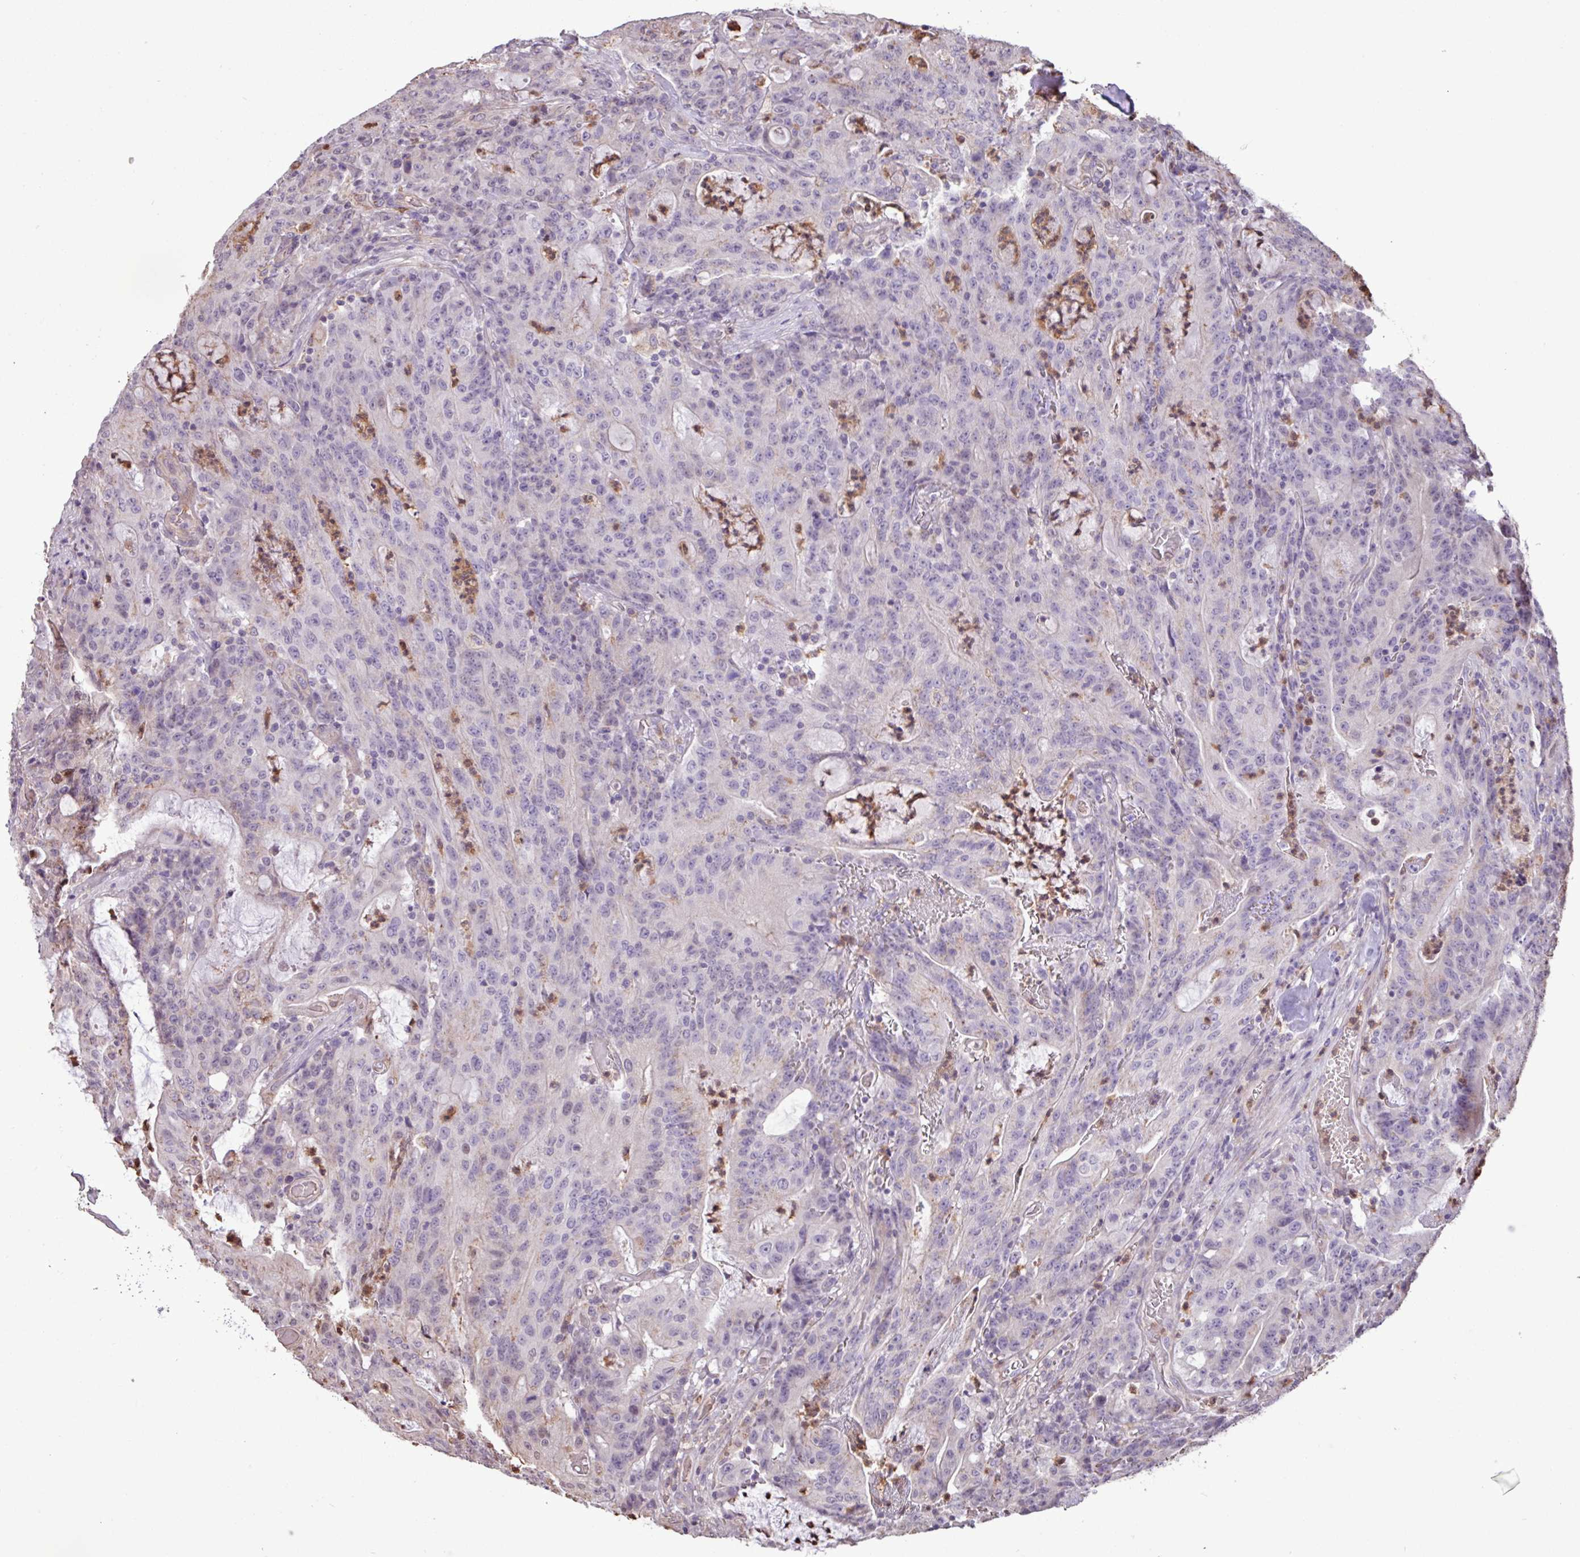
{"staining": {"intensity": "negative", "quantity": "none", "location": "none"}, "tissue": "colorectal cancer", "cell_type": "Tumor cells", "image_type": "cancer", "snomed": [{"axis": "morphology", "description": "Adenocarcinoma, NOS"}, {"axis": "topography", "description": "Colon"}], "caption": "Protein analysis of colorectal adenocarcinoma shows no significant expression in tumor cells.", "gene": "CHST11", "patient": {"sex": "male", "age": 83}}